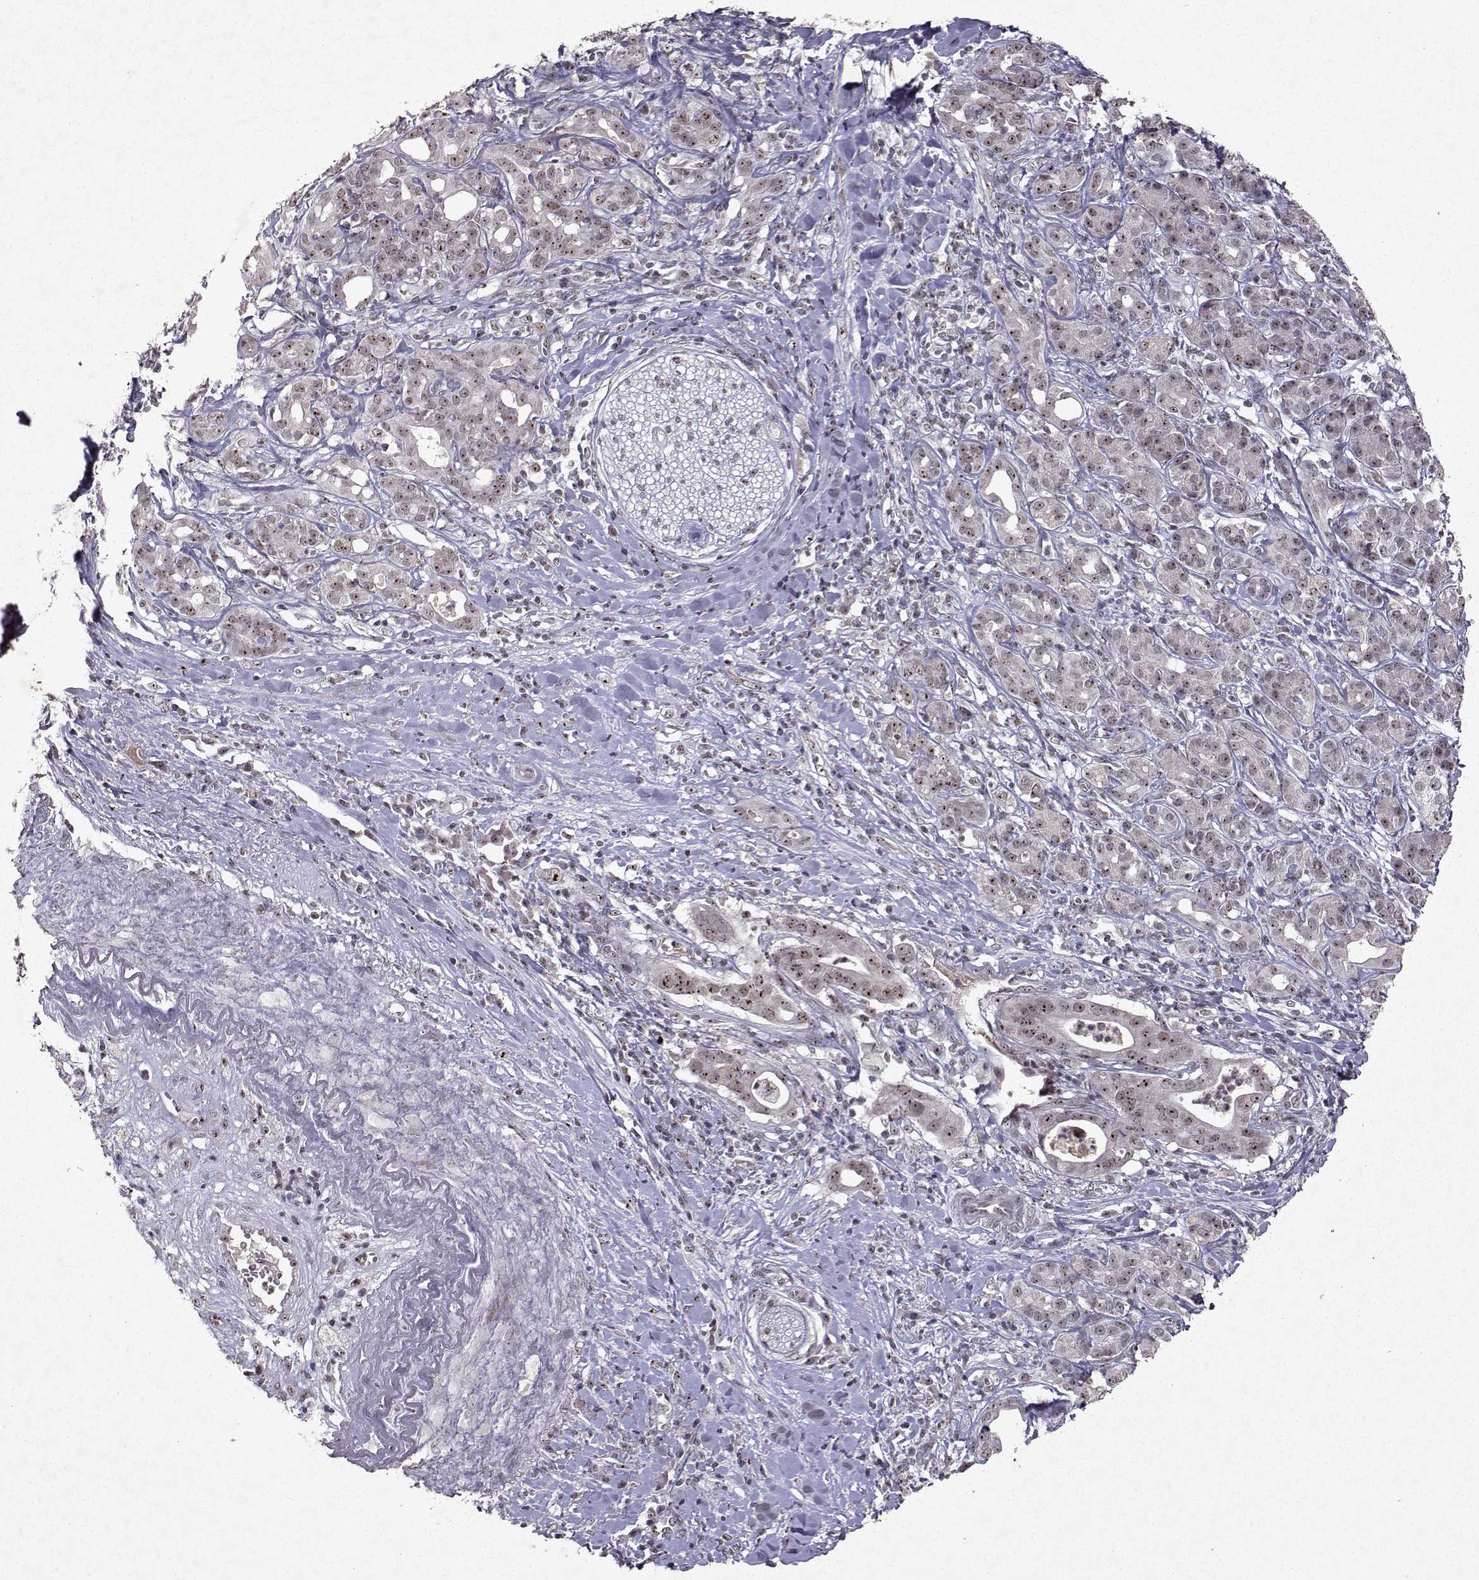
{"staining": {"intensity": "weak", "quantity": ">75%", "location": "nuclear"}, "tissue": "pancreatic cancer", "cell_type": "Tumor cells", "image_type": "cancer", "snomed": [{"axis": "morphology", "description": "Adenocarcinoma, NOS"}, {"axis": "topography", "description": "Pancreas"}], "caption": "Brown immunohistochemical staining in adenocarcinoma (pancreatic) shows weak nuclear staining in approximately >75% of tumor cells.", "gene": "DDX56", "patient": {"sex": "male", "age": 61}}